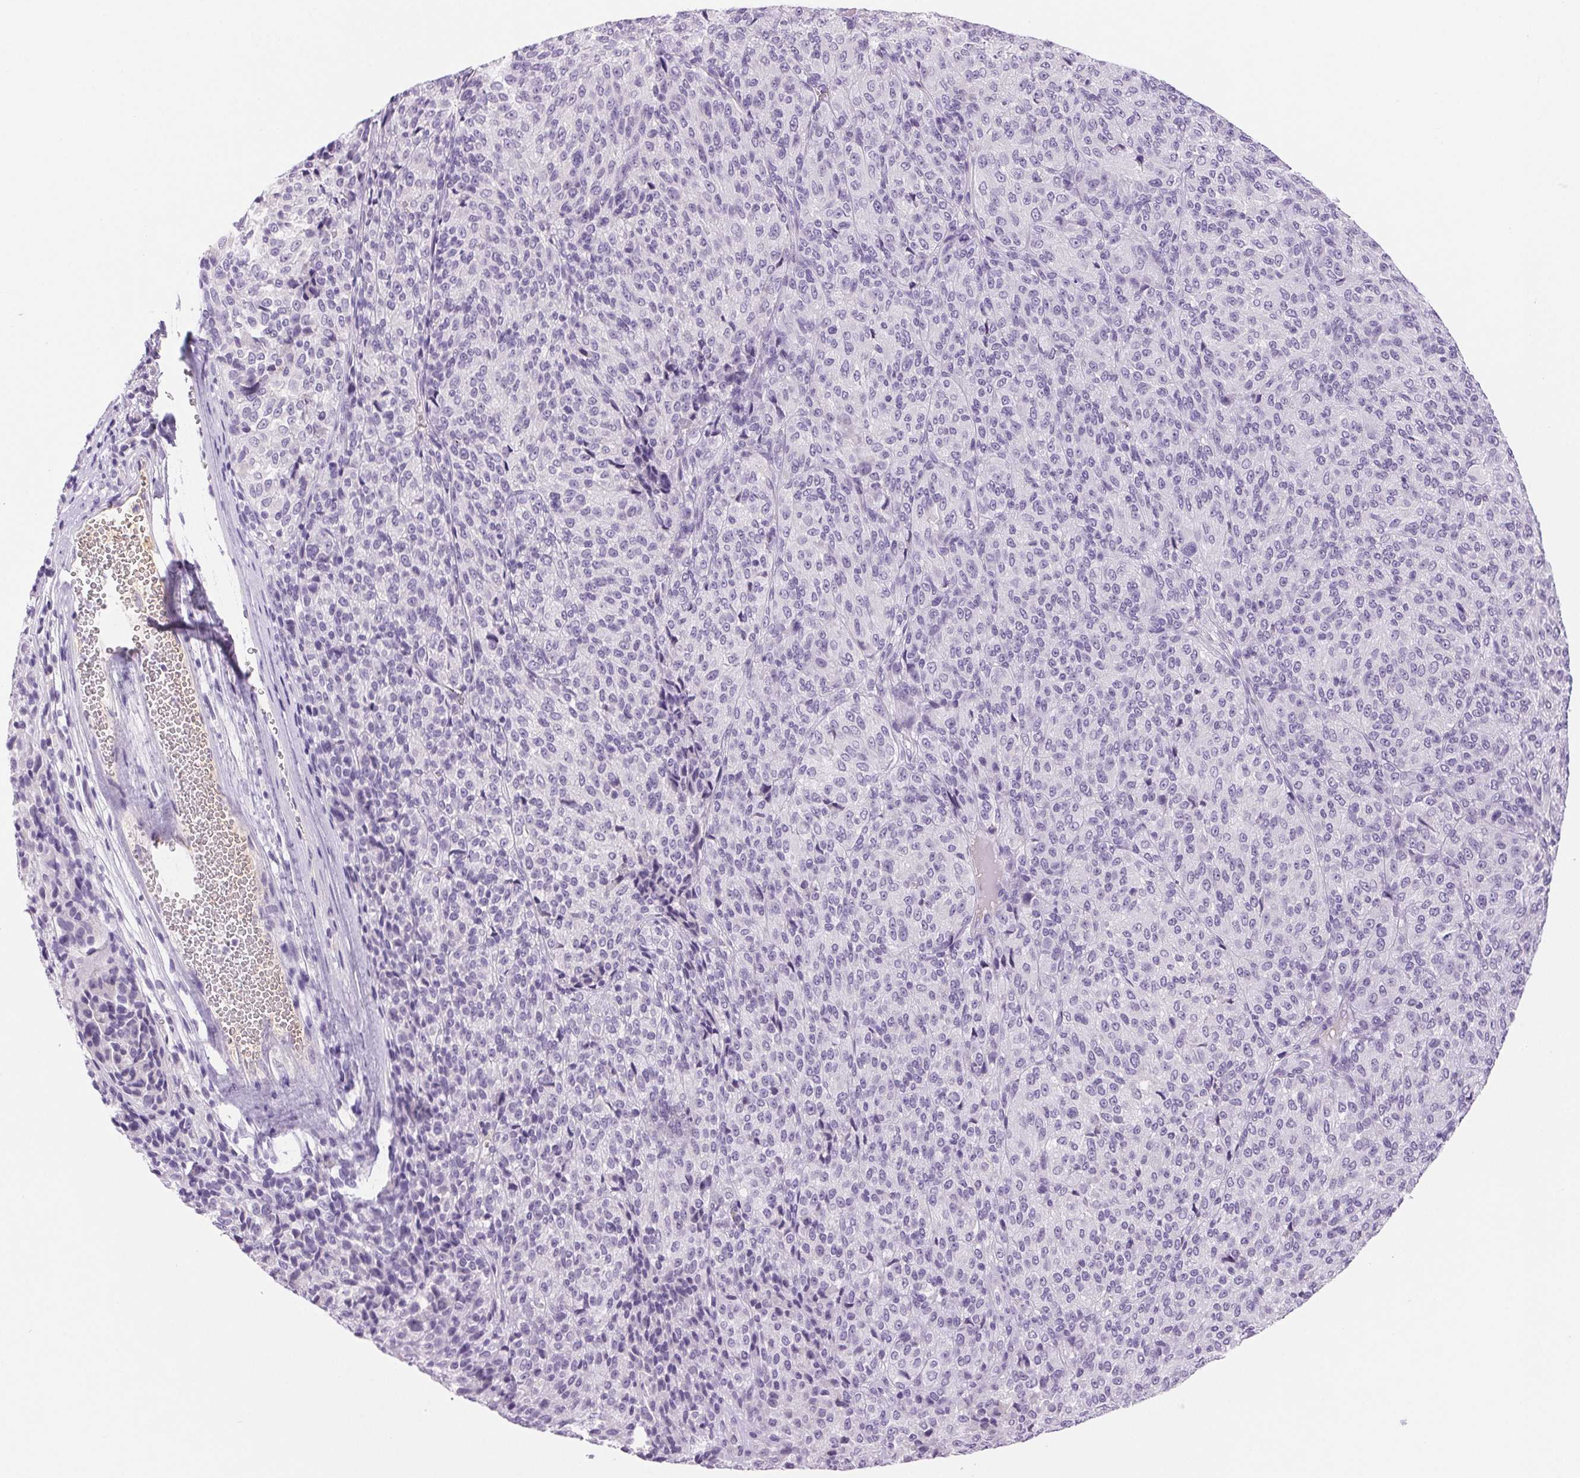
{"staining": {"intensity": "negative", "quantity": "none", "location": "none"}, "tissue": "melanoma", "cell_type": "Tumor cells", "image_type": "cancer", "snomed": [{"axis": "morphology", "description": "Malignant melanoma, Metastatic site"}, {"axis": "topography", "description": "Brain"}], "caption": "DAB immunohistochemical staining of human melanoma exhibits no significant staining in tumor cells.", "gene": "IFIT1B", "patient": {"sex": "female", "age": 56}}